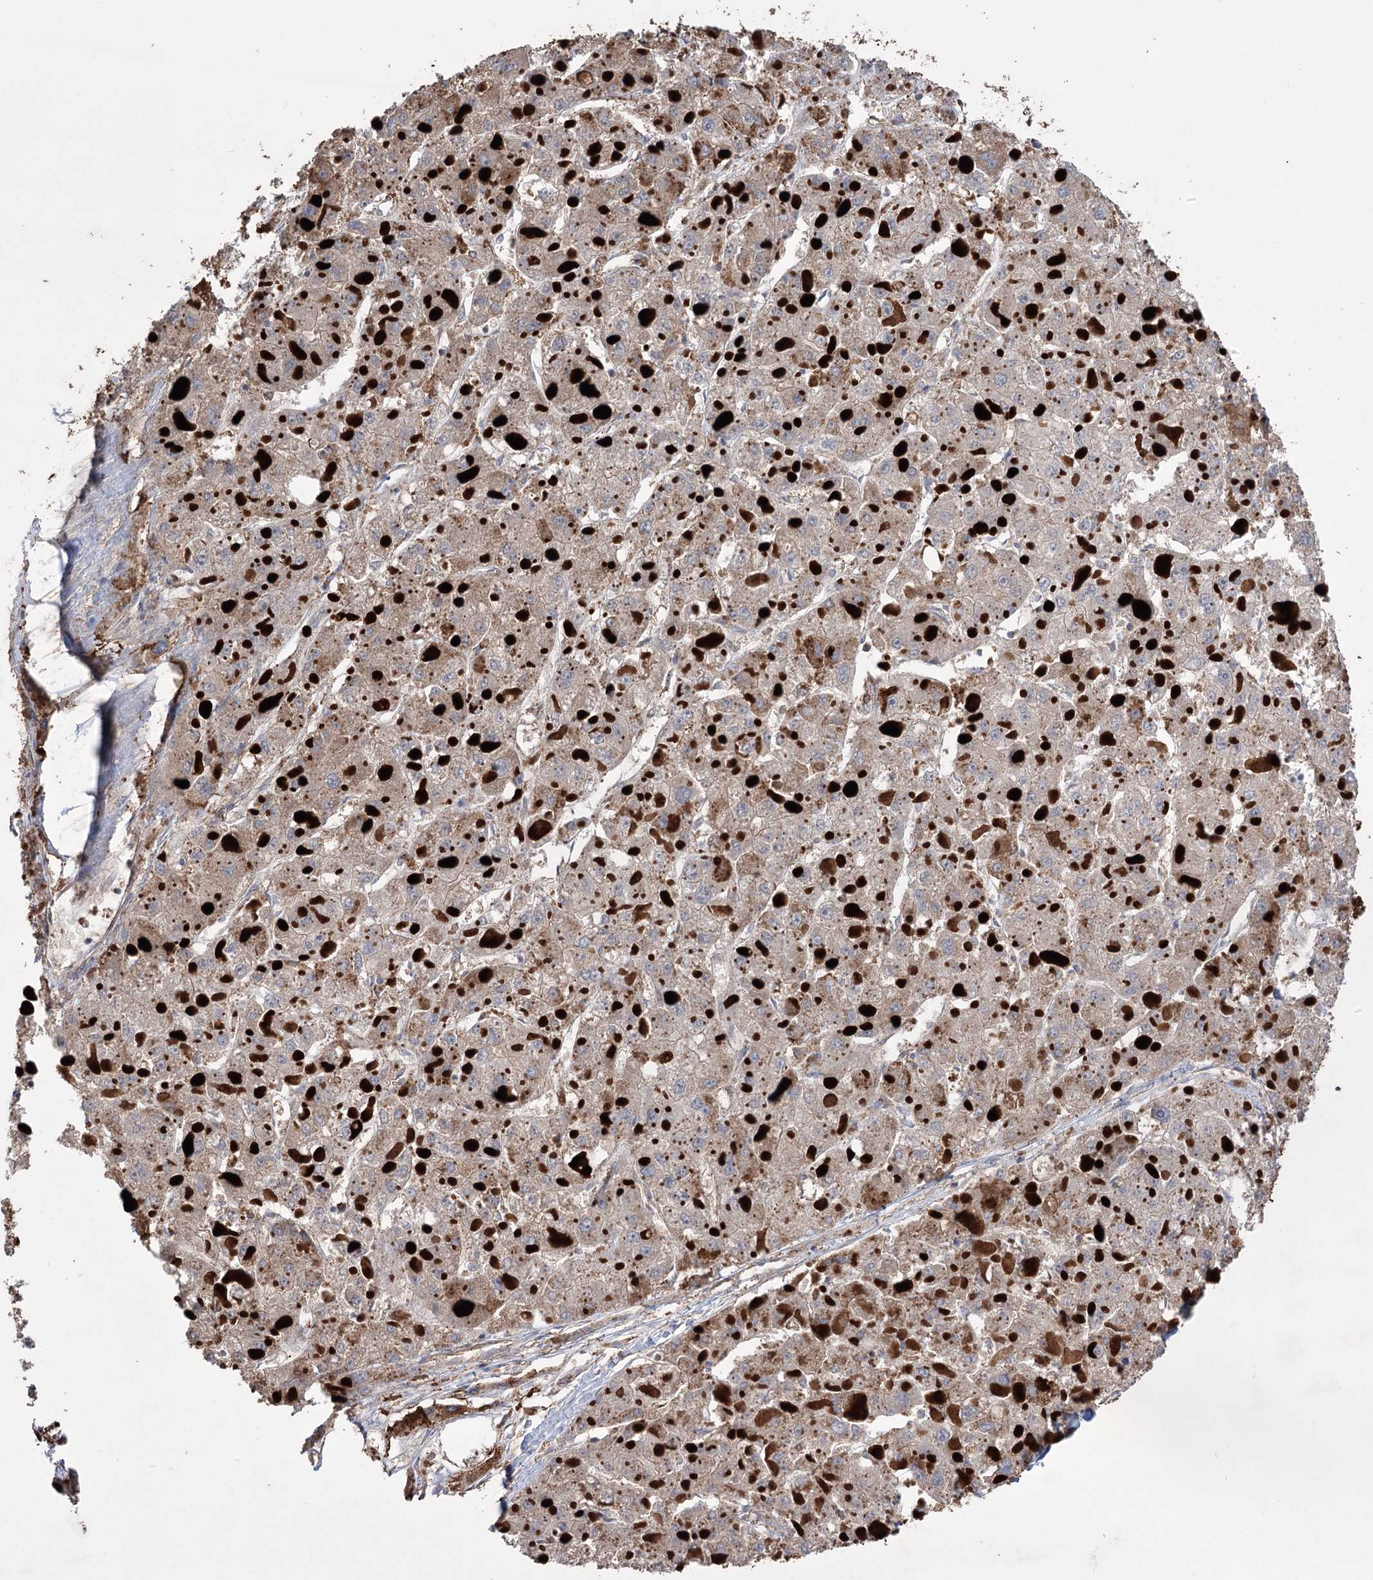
{"staining": {"intensity": "strong", "quantity": "25%-75%", "location": "cytoplasmic/membranous"}, "tissue": "liver cancer", "cell_type": "Tumor cells", "image_type": "cancer", "snomed": [{"axis": "morphology", "description": "Carcinoma, Hepatocellular, NOS"}, {"axis": "topography", "description": "Liver"}], "caption": "IHC micrograph of neoplastic tissue: human hepatocellular carcinoma (liver) stained using IHC shows high levels of strong protein expression localized specifically in the cytoplasmic/membranous of tumor cells, appearing as a cytoplasmic/membranous brown color.", "gene": "TRIM71", "patient": {"sex": "female", "age": 73}}